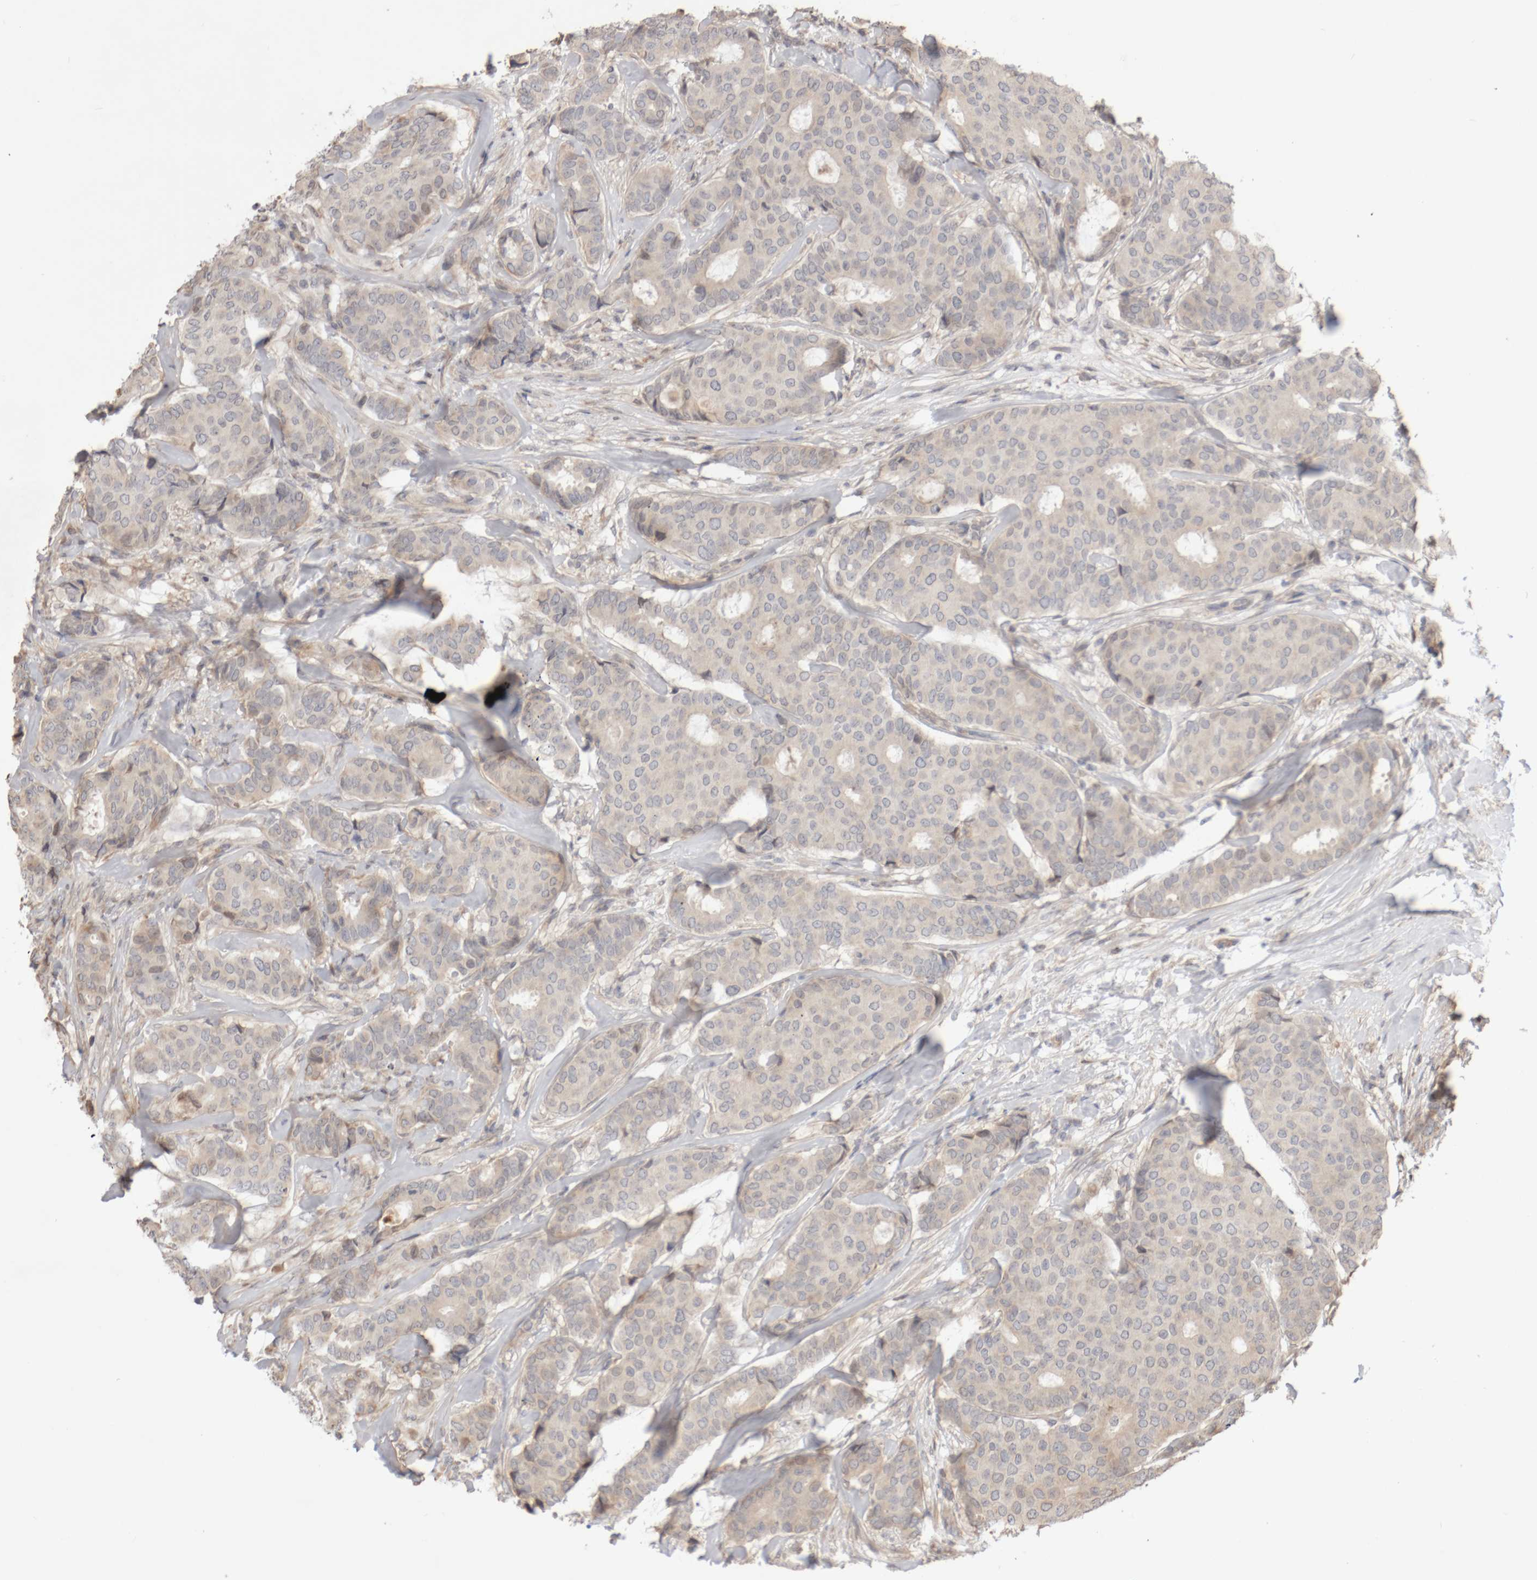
{"staining": {"intensity": "negative", "quantity": "none", "location": "none"}, "tissue": "breast cancer", "cell_type": "Tumor cells", "image_type": "cancer", "snomed": [{"axis": "morphology", "description": "Duct carcinoma"}, {"axis": "topography", "description": "Breast"}], "caption": "The histopathology image displays no staining of tumor cells in breast cancer.", "gene": "DPH7", "patient": {"sex": "female", "age": 75}}